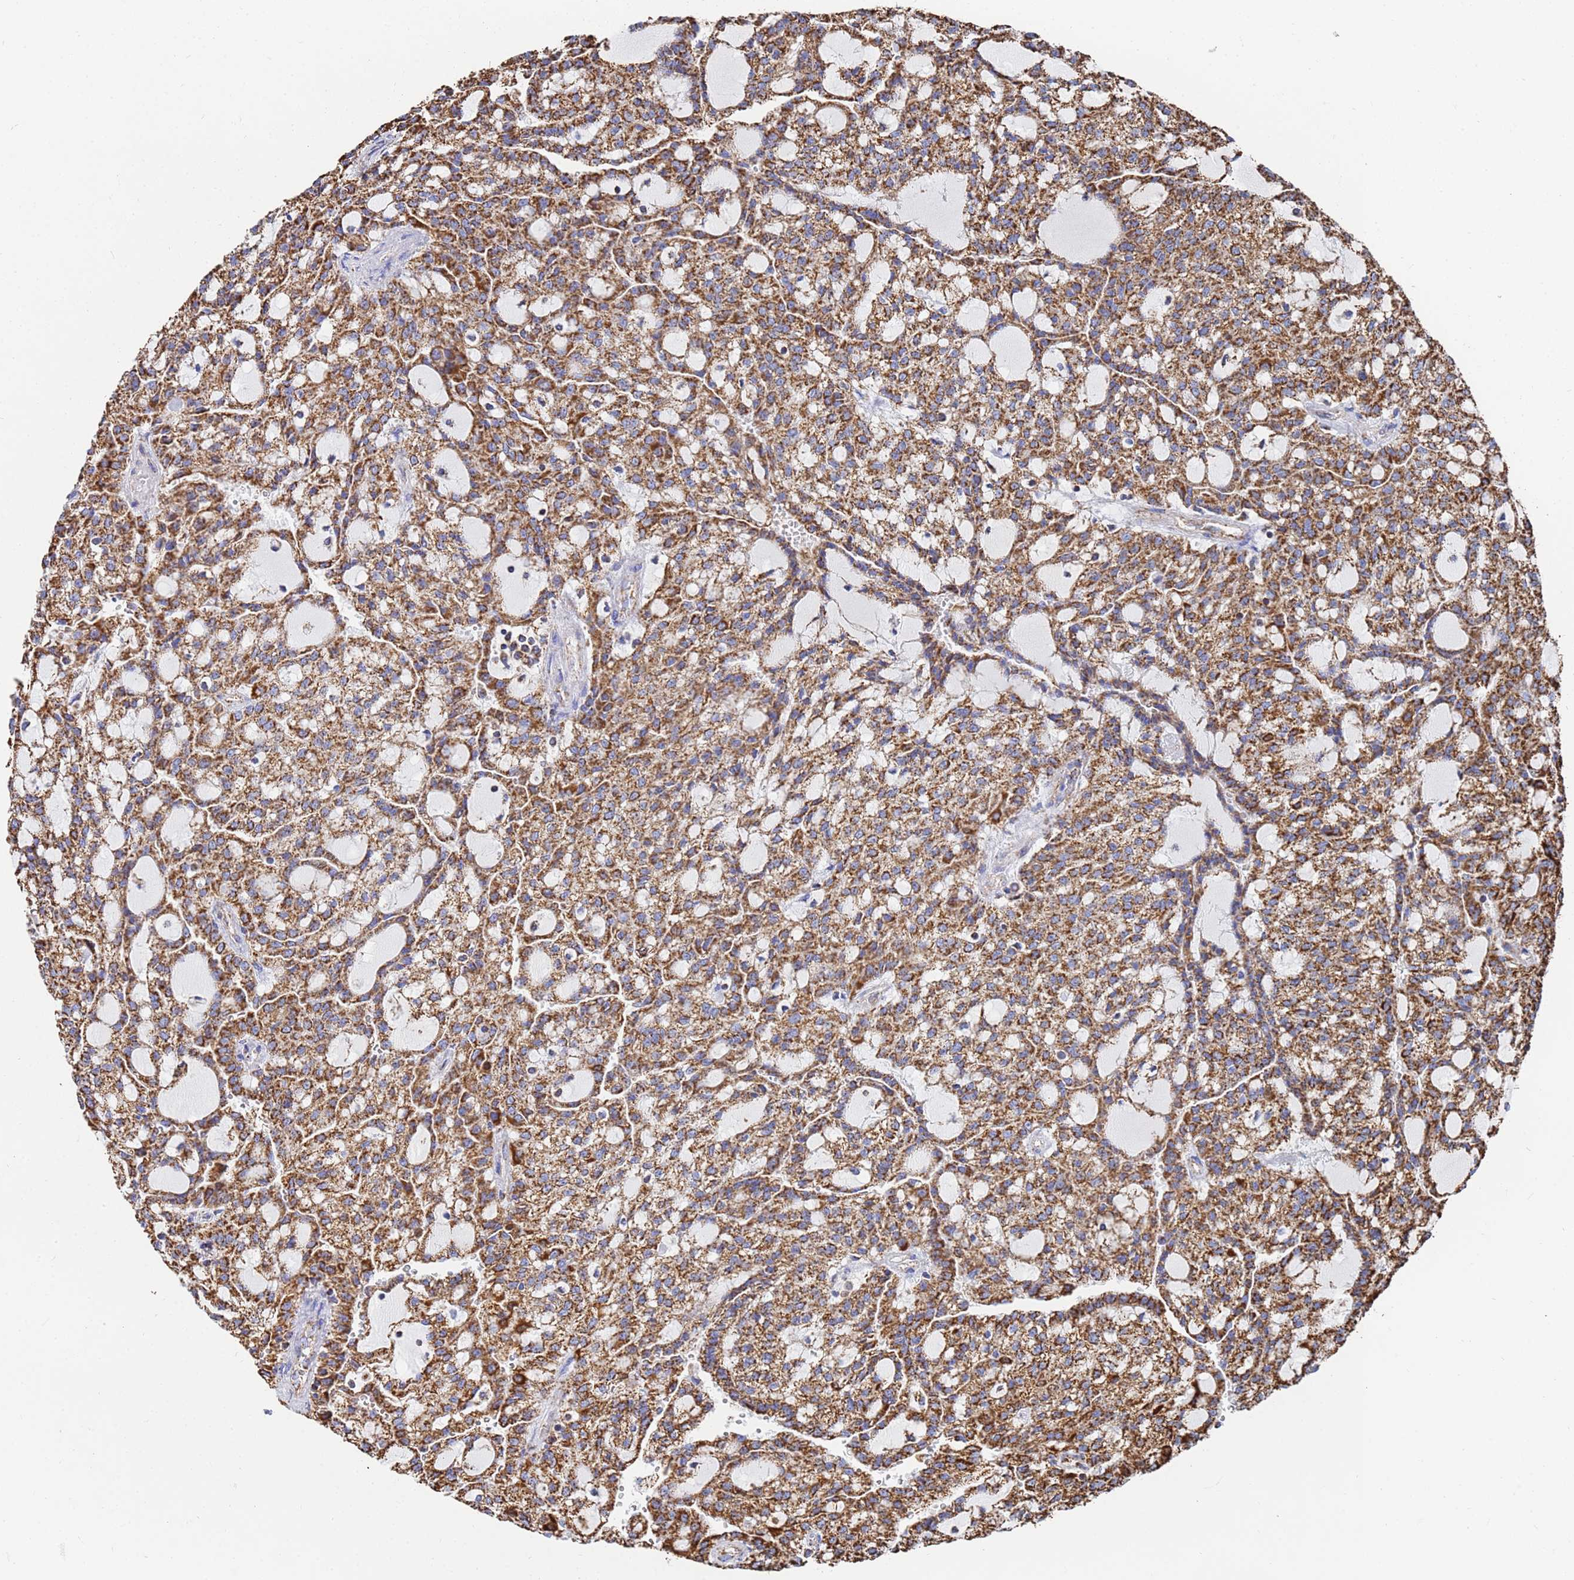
{"staining": {"intensity": "strong", "quantity": ">75%", "location": "cytoplasmic/membranous"}, "tissue": "renal cancer", "cell_type": "Tumor cells", "image_type": "cancer", "snomed": [{"axis": "morphology", "description": "Adenocarcinoma, NOS"}, {"axis": "topography", "description": "Kidney"}], "caption": "Strong cytoplasmic/membranous protein staining is seen in approximately >75% of tumor cells in renal cancer.", "gene": "GLUD1", "patient": {"sex": "male", "age": 63}}